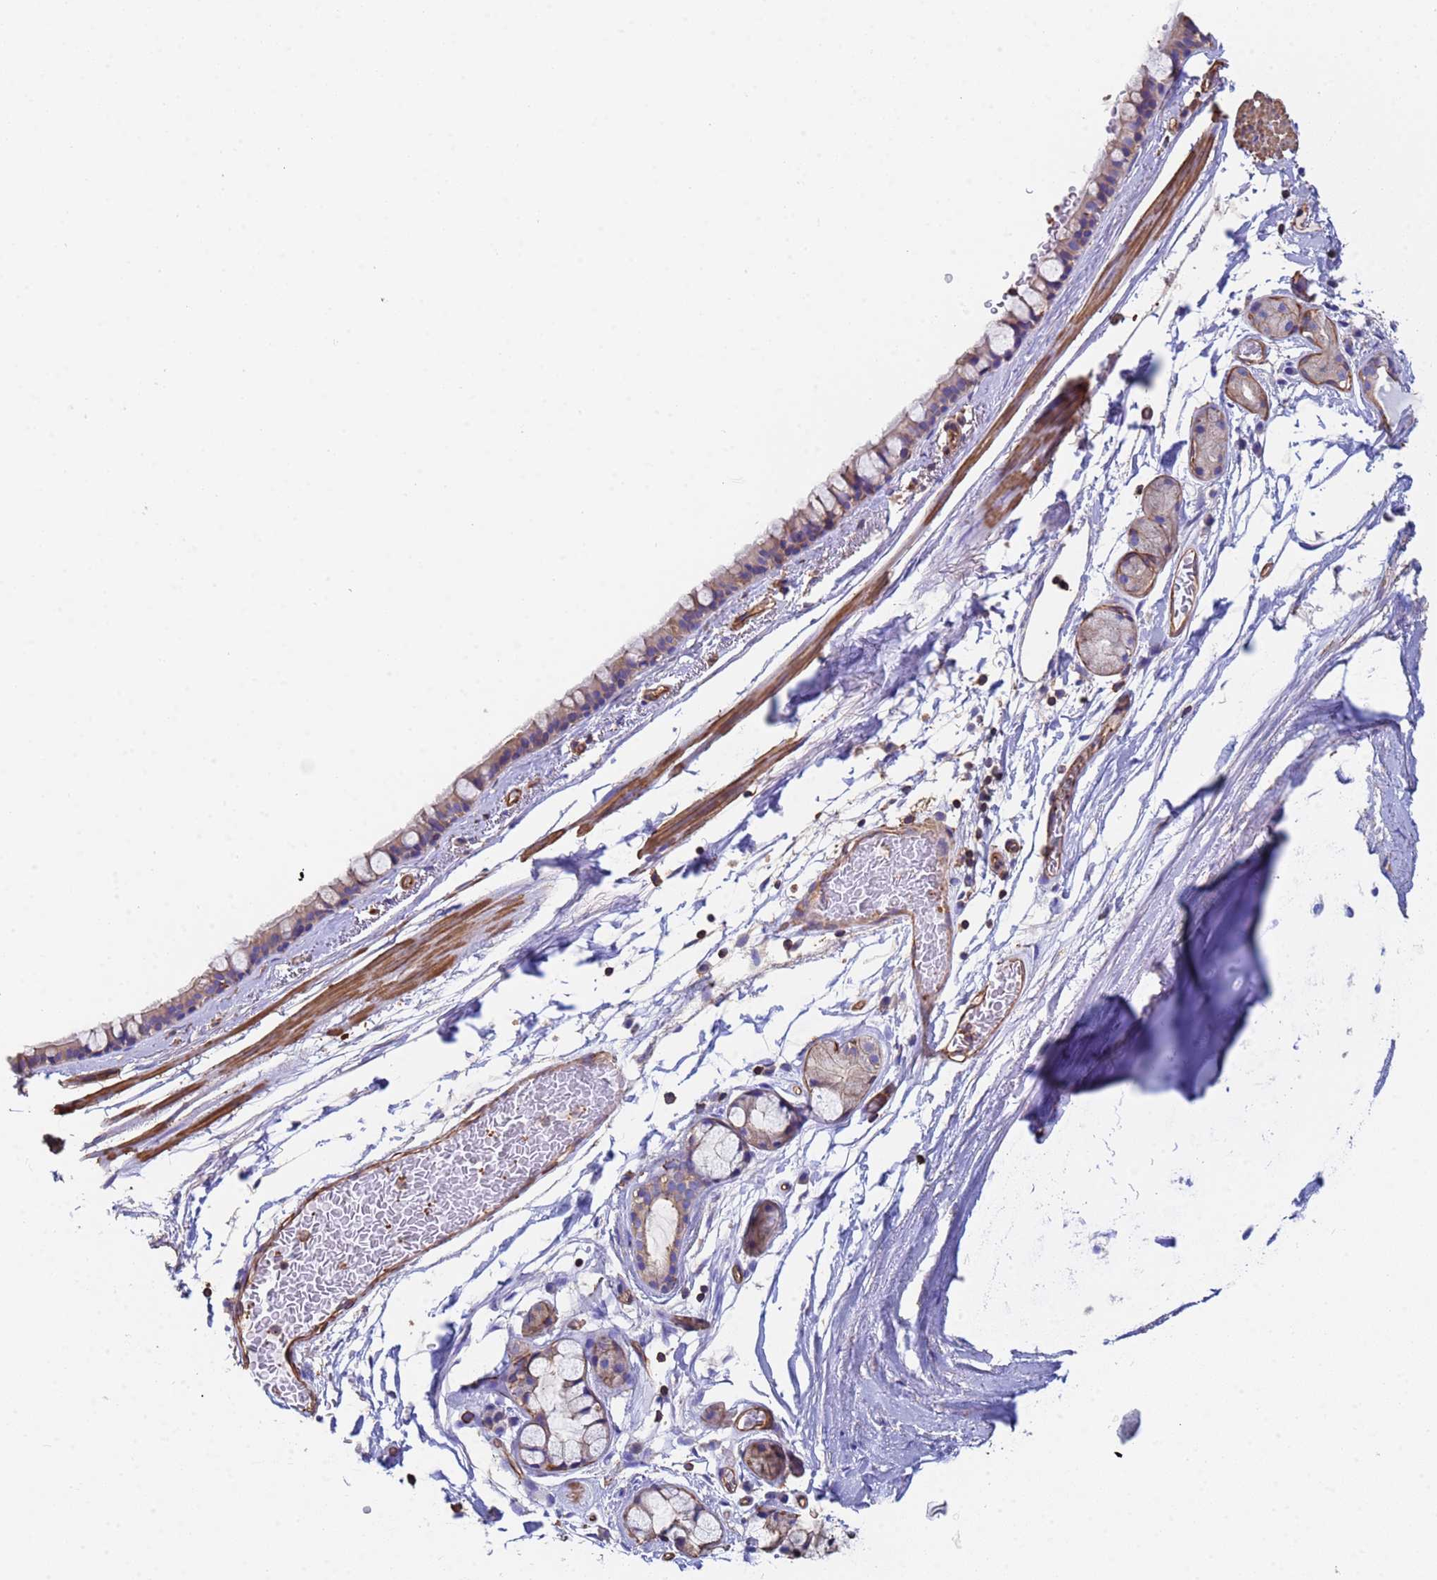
{"staining": {"intensity": "weak", "quantity": ">75%", "location": "cytoplasmic/membranous"}, "tissue": "bronchus", "cell_type": "Respiratory epithelial cells", "image_type": "normal", "snomed": [{"axis": "morphology", "description": "Normal tissue, NOS"}, {"axis": "topography", "description": "Cartilage tissue"}], "caption": "Protein expression analysis of benign human bronchus reveals weak cytoplasmic/membranous positivity in approximately >75% of respiratory epithelial cells. Ihc stains the protein in brown and the nuclei are stained blue.", "gene": "MYL12A", "patient": {"sex": "male", "age": 63}}